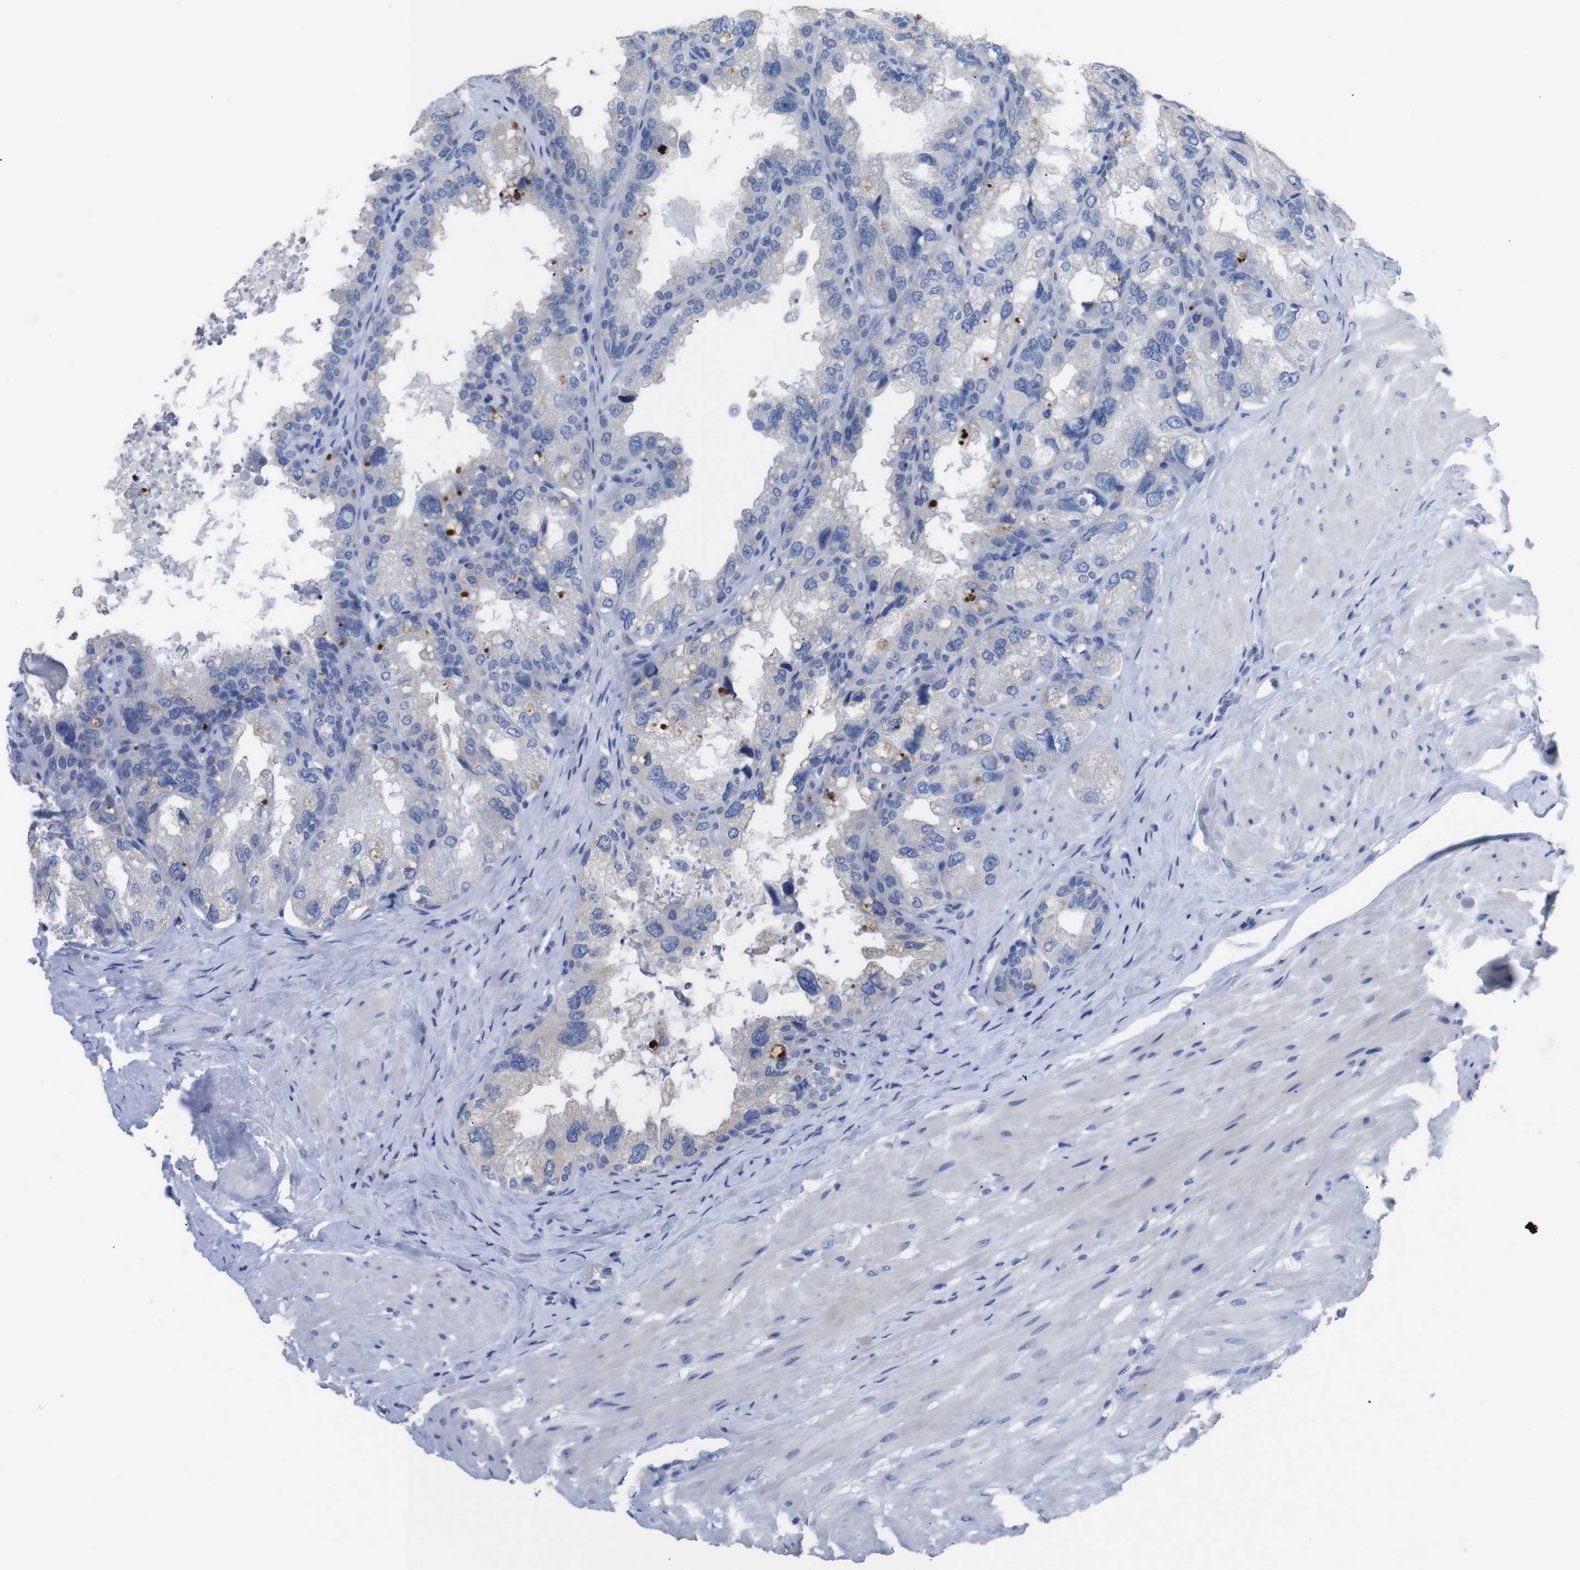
{"staining": {"intensity": "strong", "quantity": "<25%", "location": "cytoplasmic/membranous"}, "tissue": "seminal vesicle", "cell_type": "Glandular cells", "image_type": "normal", "snomed": [{"axis": "morphology", "description": "Normal tissue, NOS"}, {"axis": "topography", "description": "Seminal veicle"}], "caption": "Strong cytoplasmic/membranous positivity is identified in about <25% of glandular cells in unremarkable seminal vesicle. (Stains: DAB (3,3'-diaminobenzidine) in brown, nuclei in blue, Microscopy: brightfield microscopy at high magnification).", "gene": "GJB2", "patient": {"sex": "male", "age": 68}}